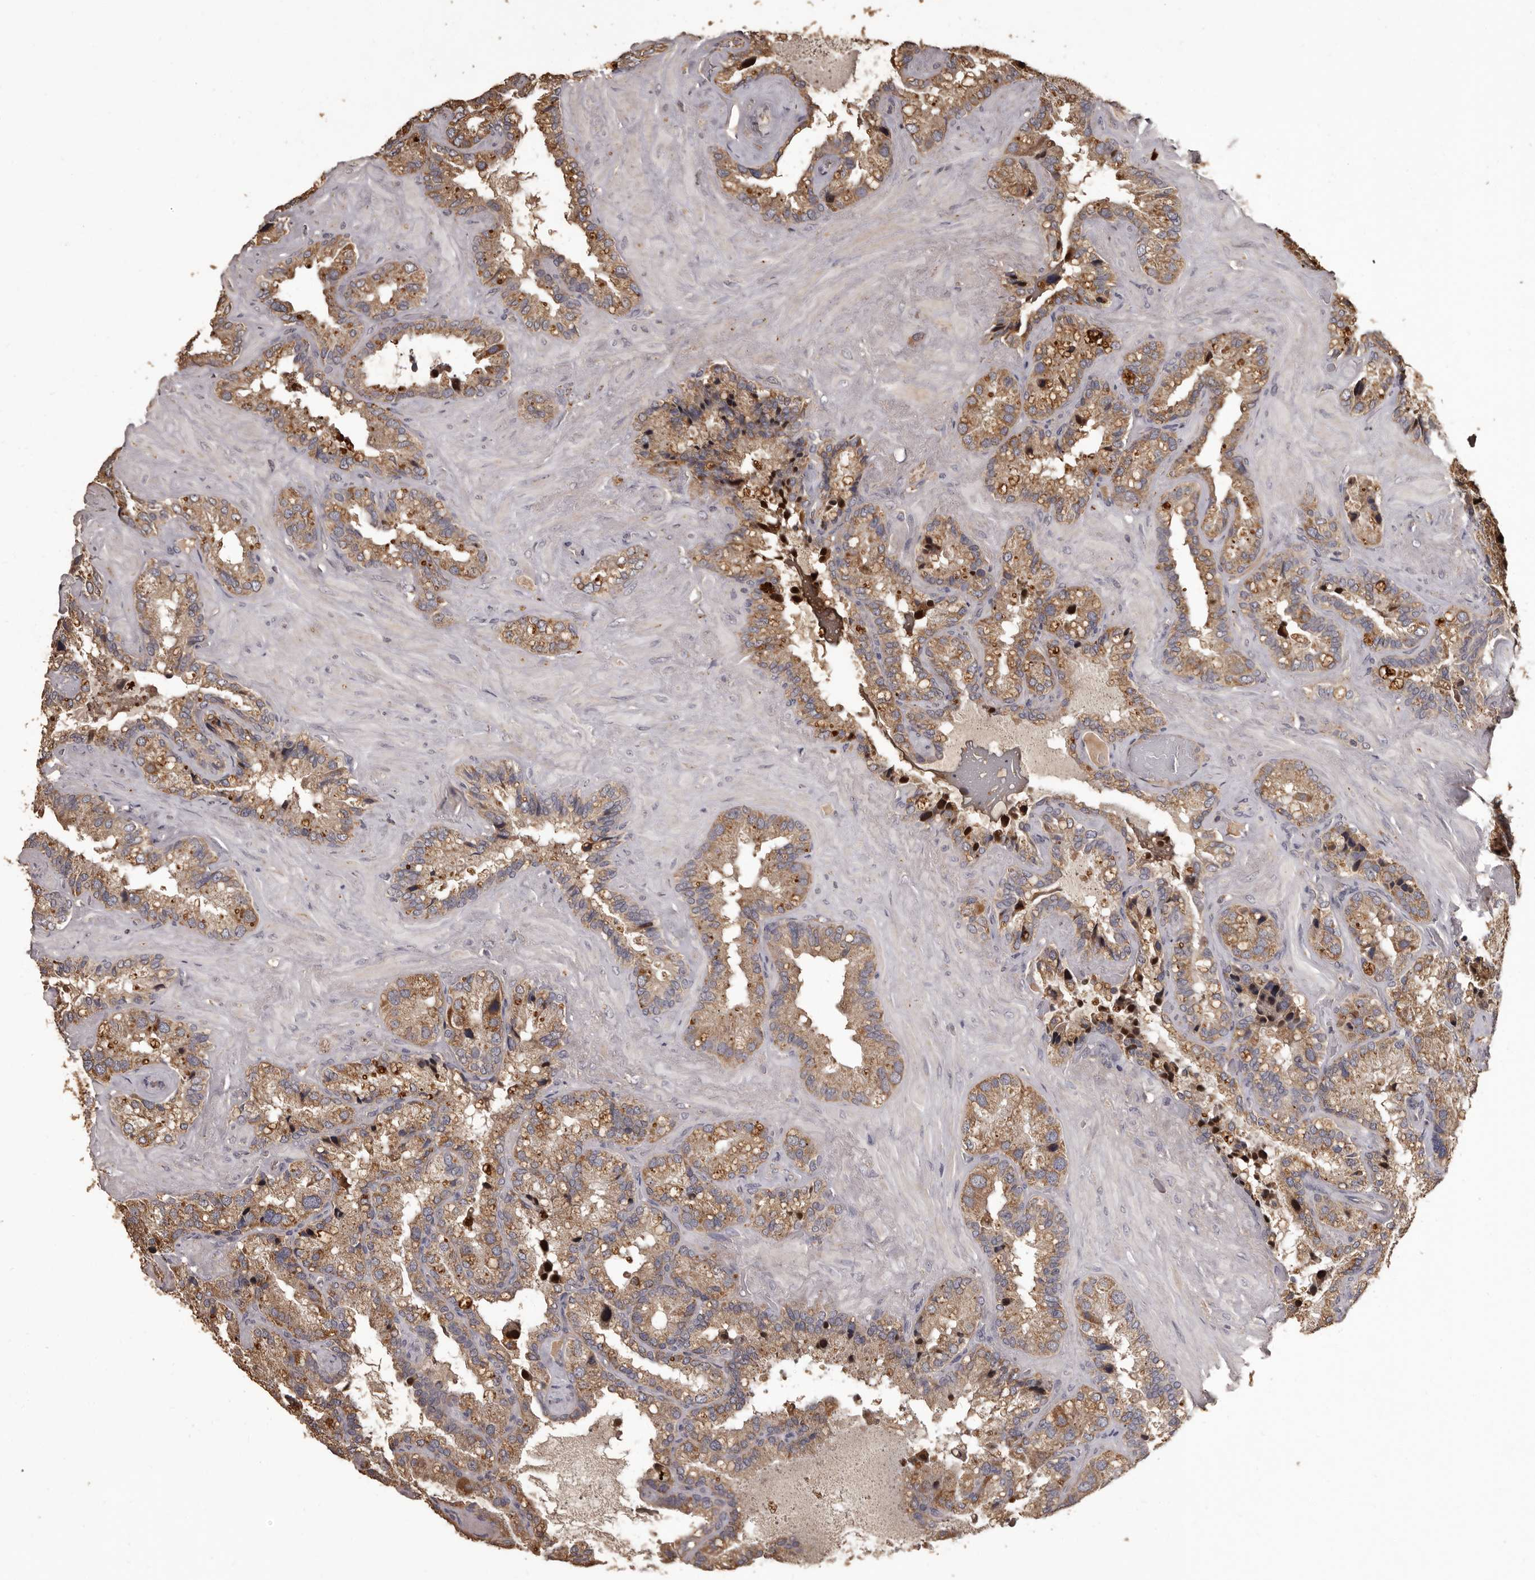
{"staining": {"intensity": "moderate", "quantity": ">75%", "location": "cytoplasmic/membranous"}, "tissue": "seminal vesicle", "cell_type": "Glandular cells", "image_type": "normal", "snomed": [{"axis": "morphology", "description": "Normal tissue, NOS"}, {"axis": "topography", "description": "Prostate"}, {"axis": "topography", "description": "Seminal veicle"}], "caption": "Immunohistochemical staining of benign human seminal vesicle shows >75% levels of moderate cytoplasmic/membranous protein staining in about >75% of glandular cells. (DAB (3,3'-diaminobenzidine) IHC with brightfield microscopy, high magnification).", "gene": "MGAT5", "patient": {"sex": "male", "age": 68}}